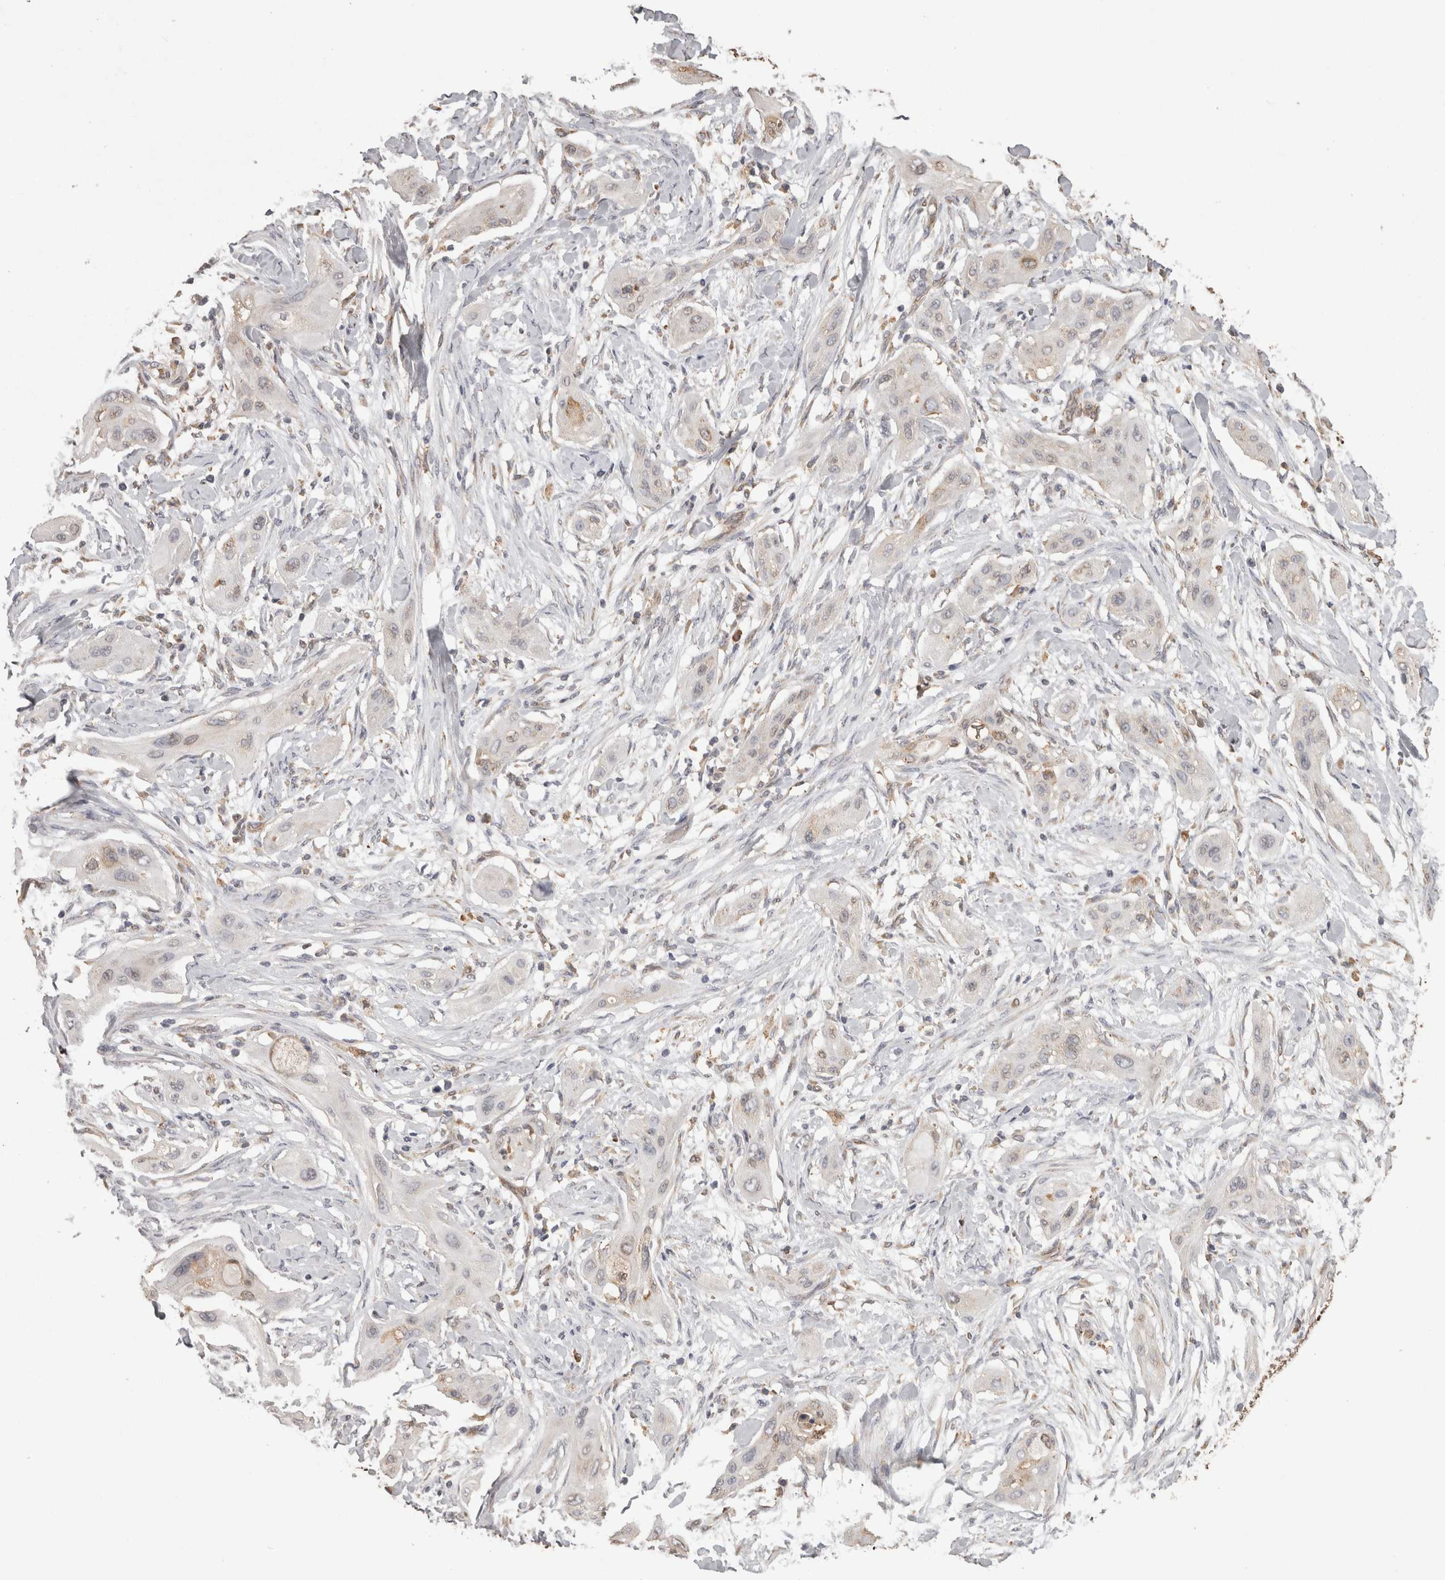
{"staining": {"intensity": "weak", "quantity": "<25%", "location": "cytoplasmic/membranous"}, "tissue": "lung cancer", "cell_type": "Tumor cells", "image_type": "cancer", "snomed": [{"axis": "morphology", "description": "Squamous cell carcinoma, NOS"}, {"axis": "topography", "description": "Lung"}], "caption": "Tumor cells are negative for brown protein staining in lung cancer (squamous cell carcinoma). Nuclei are stained in blue.", "gene": "PON2", "patient": {"sex": "female", "age": 47}}